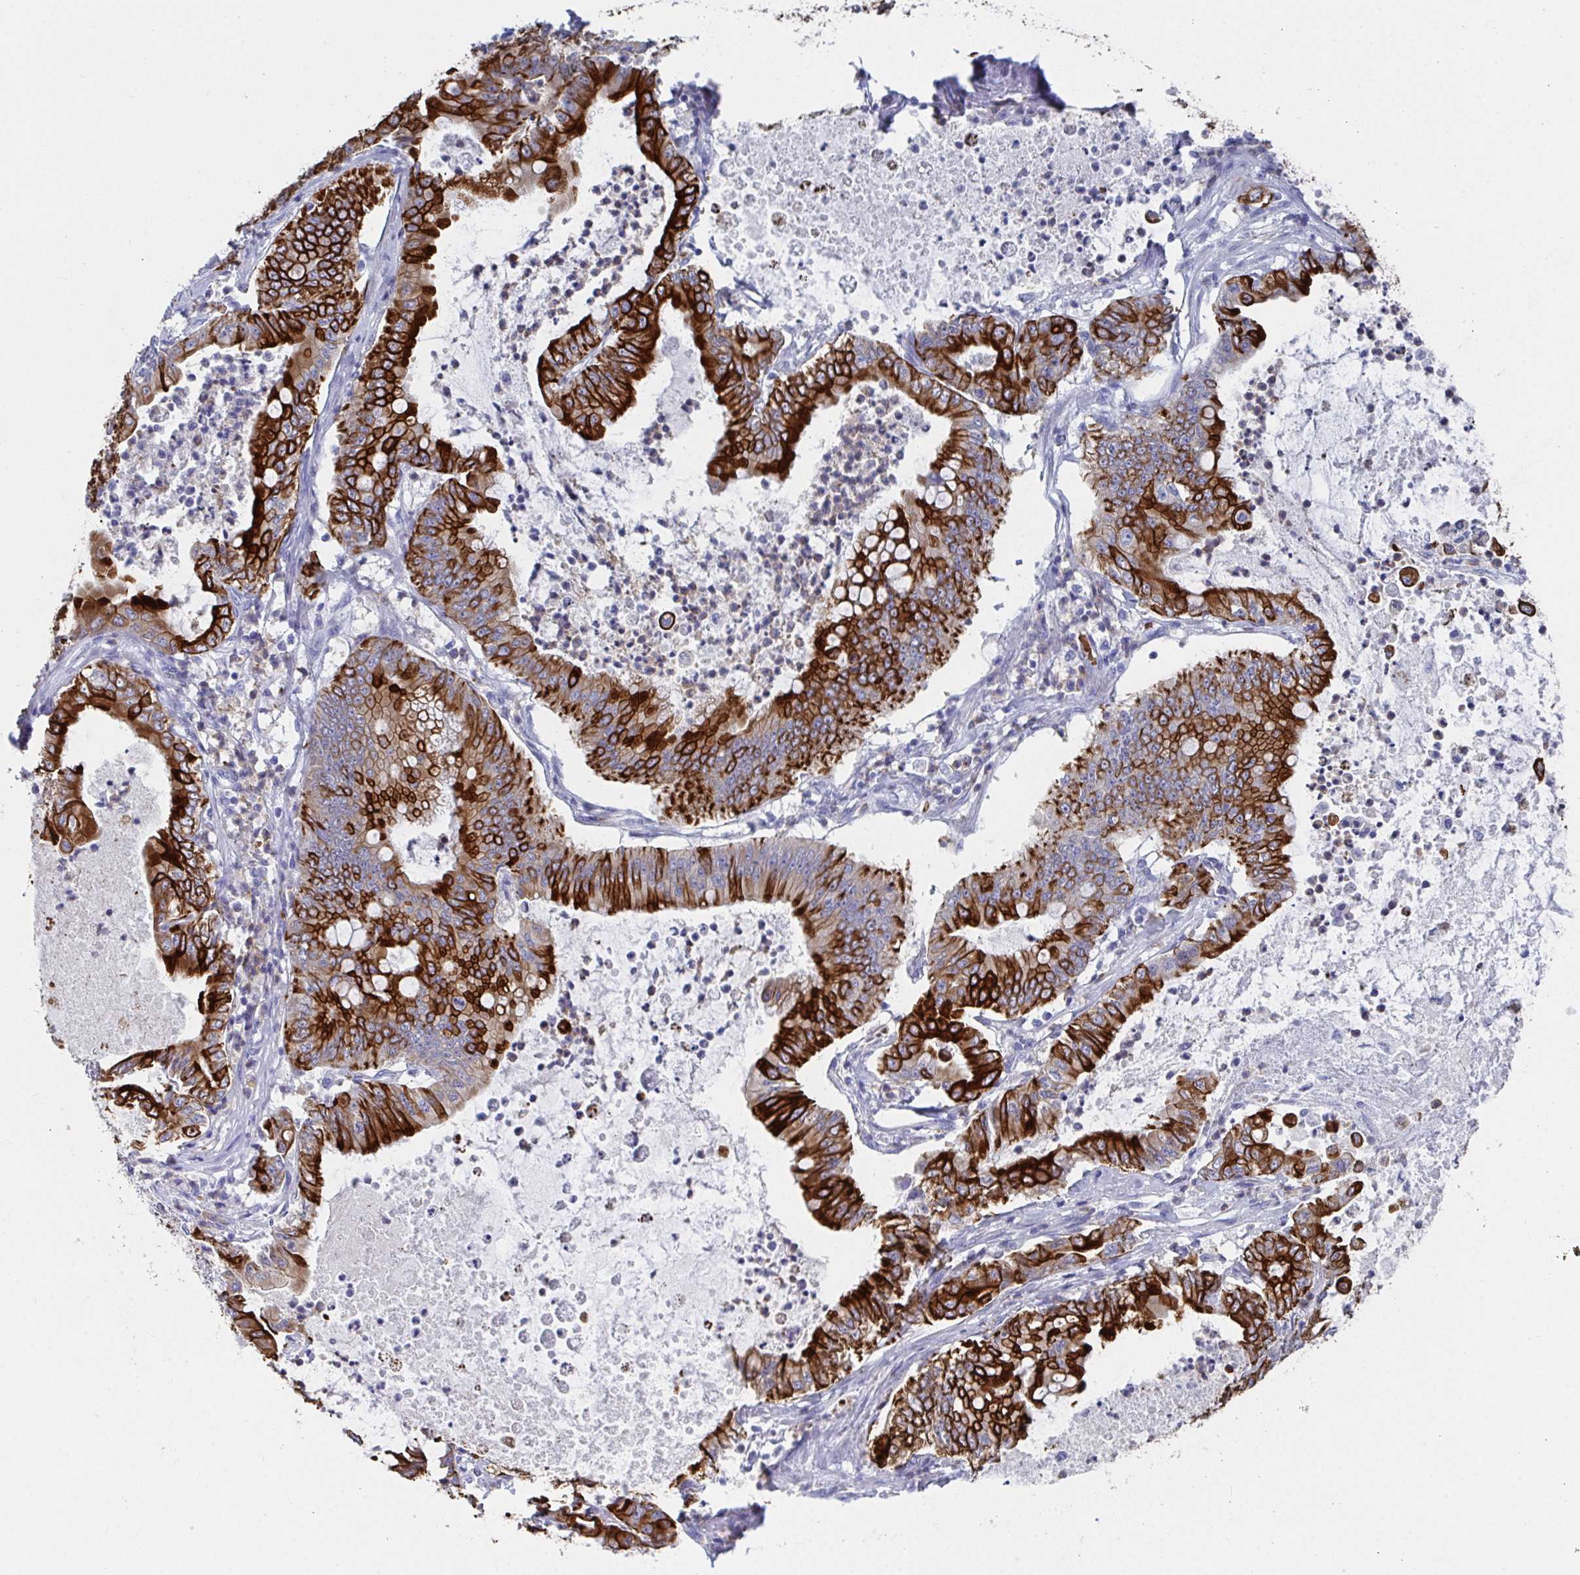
{"staining": {"intensity": "strong", "quantity": ">75%", "location": "cytoplasmic/membranous"}, "tissue": "pancreatic cancer", "cell_type": "Tumor cells", "image_type": "cancer", "snomed": [{"axis": "morphology", "description": "Adenocarcinoma, NOS"}, {"axis": "topography", "description": "Pancreas"}], "caption": "IHC staining of pancreatic cancer, which reveals high levels of strong cytoplasmic/membranous staining in about >75% of tumor cells indicating strong cytoplasmic/membranous protein positivity. The staining was performed using DAB (3,3'-diaminobenzidine) (brown) for protein detection and nuclei were counterstained in hematoxylin (blue).", "gene": "CLDN8", "patient": {"sex": "male", "age": 71}}